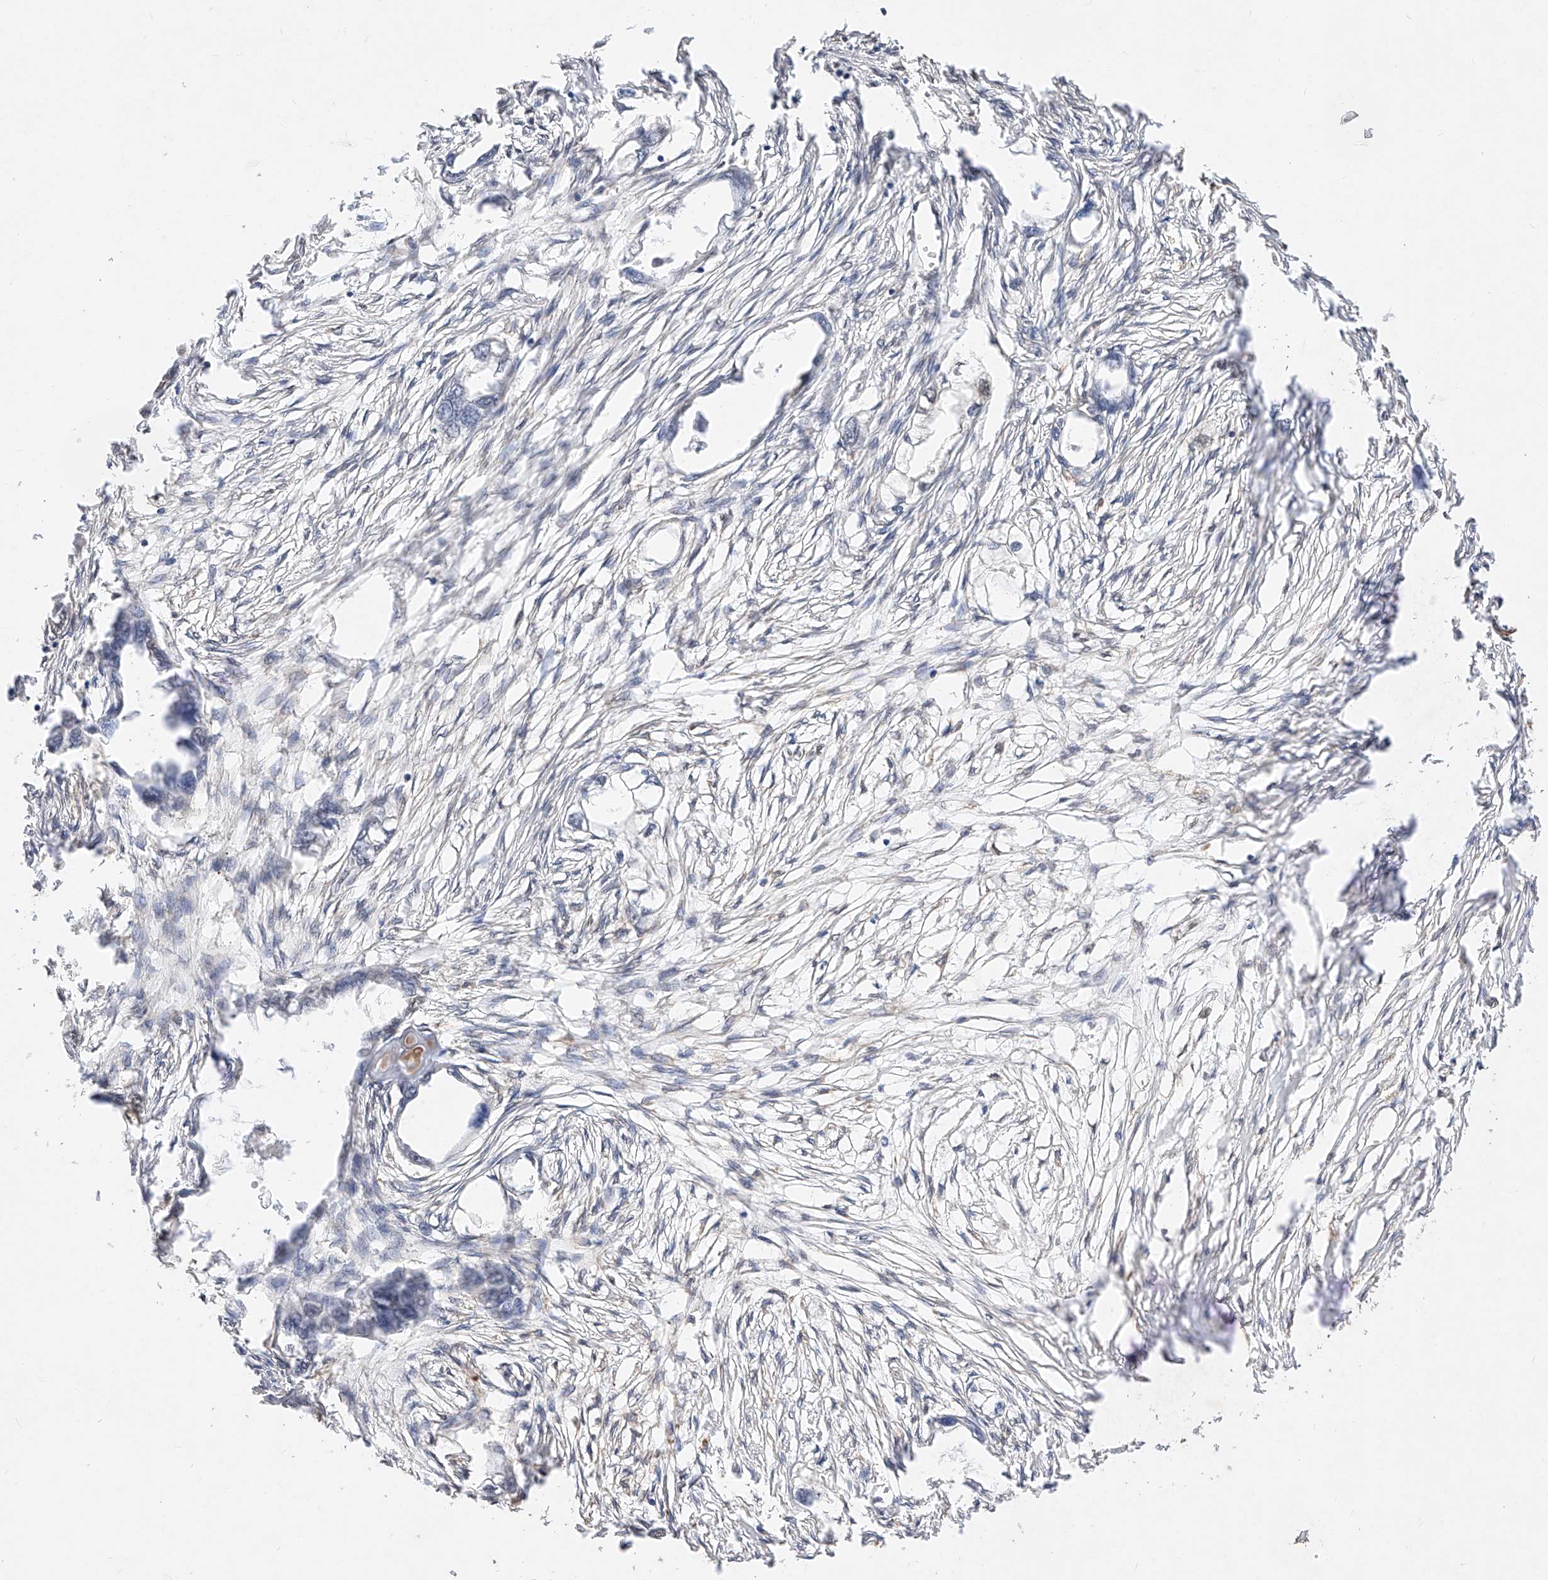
{"staining": {"intensity": "negative", "quantity": "none", "location": "none"}, "tissue": "endometrial cancer", "cell_type": "Tumor cells", "image_type": "cancer", "snomed": [{"axis": "morphology", "description": "Adenocarcinoma, NOS"}, {"axis": "morphology", "description": "Adenocarcinoma, metastatic, NOS"}, {"axis": "topography", "description": "Adipose tissue"}, {"axis": "topography", "description": "Endometrium"}], "caption": "A photomicrograph of endometrial metastatic adenocarcinoma stained for a protein demonstrates no brown staining in tumor cells.", "gene": "ZSCAN4", "patient": {"sex": "female", "age": 67}}